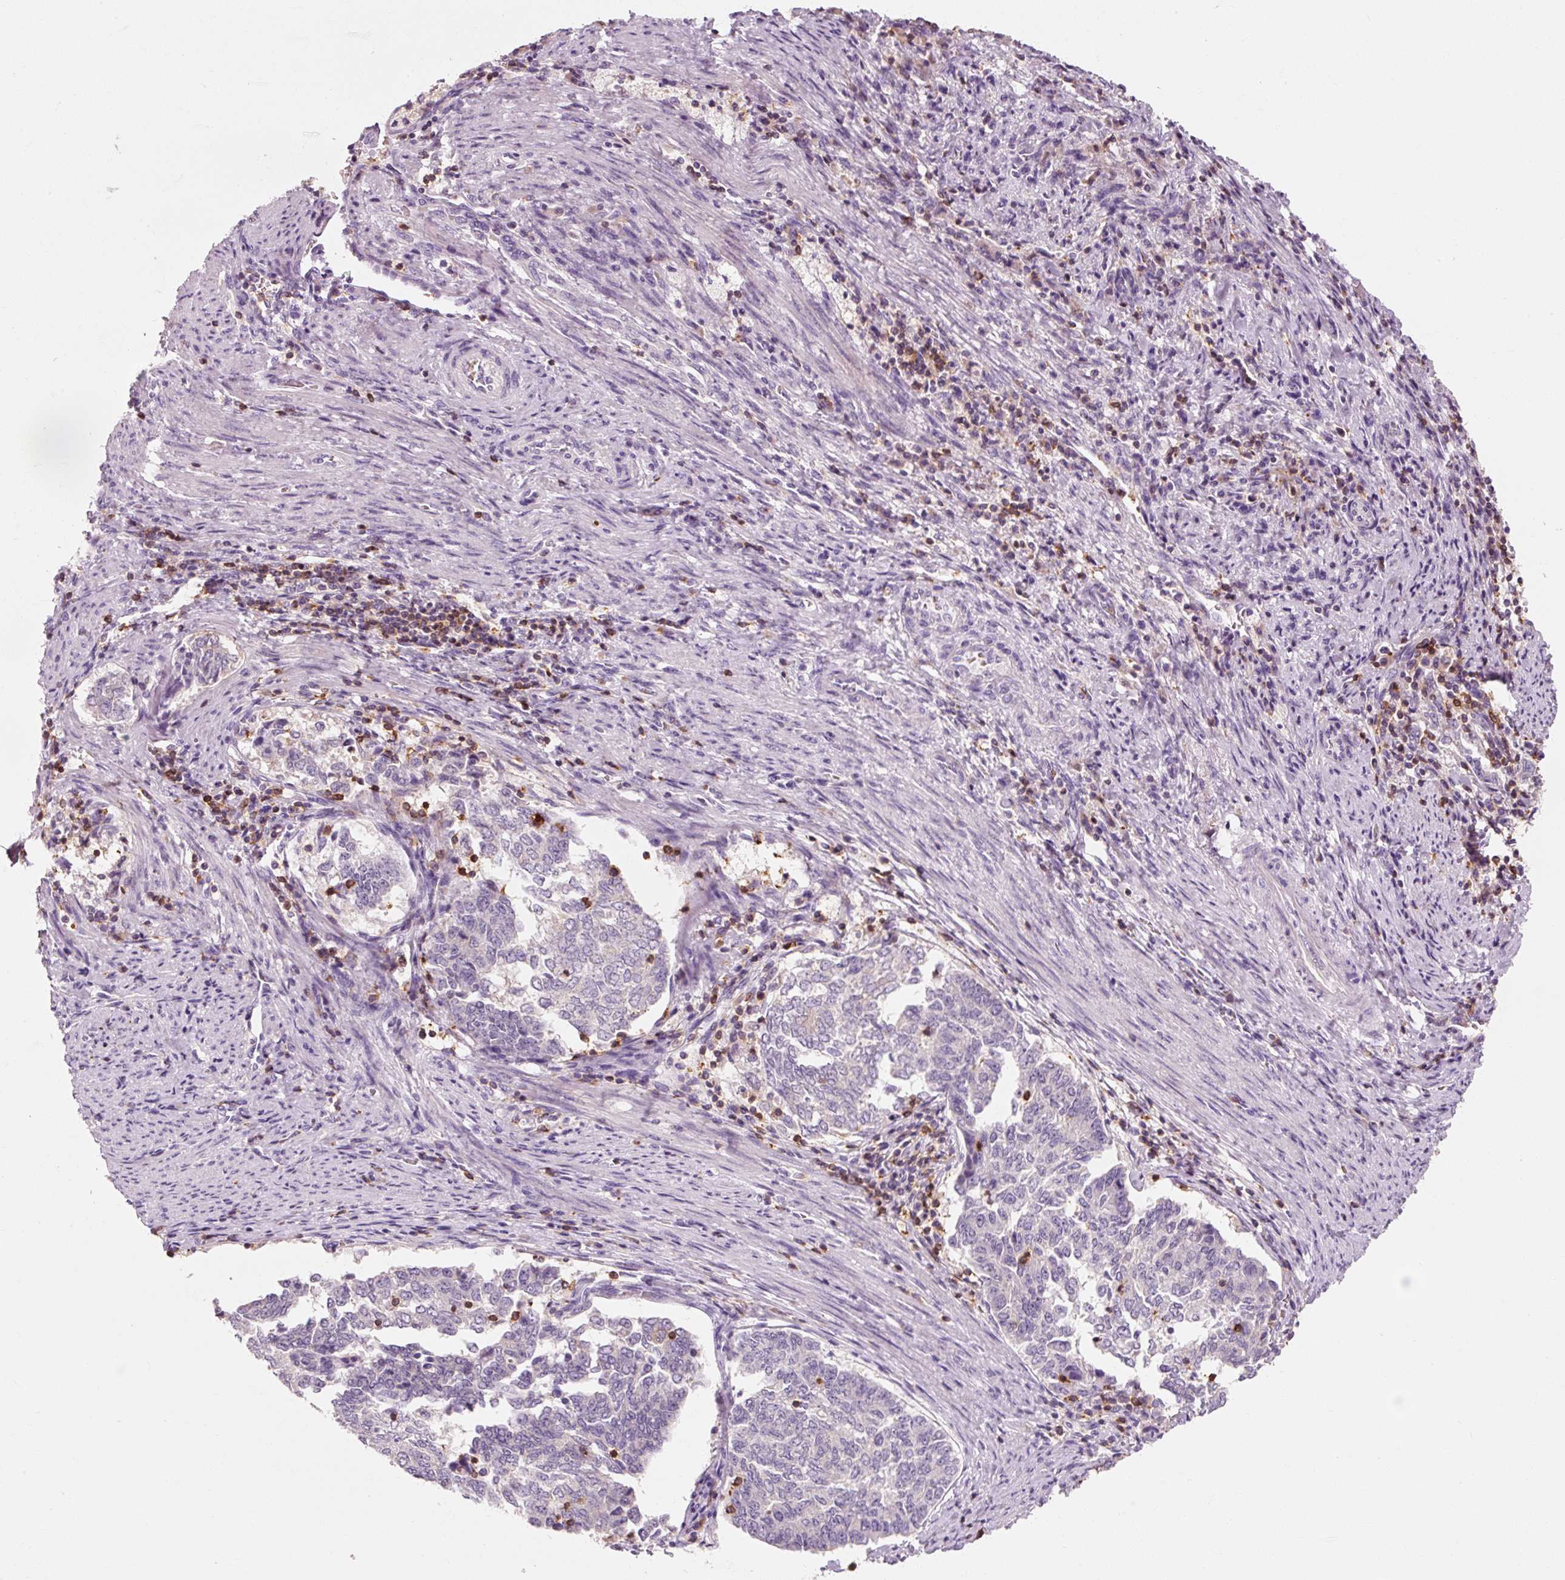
{"staining": {"intensity": "negative", "quantity": "none", "location": "none"}, "tissue": "endometrial cancer", "cell_type": "Tumor cells", "image_type": "cancer", "snomed": [{"axis": "morphology", "description": "Adenocarcinoma, NOS"}, {"axis": "topography", "description": "Endometrium"}], "caption": "IHC of endometrial cancer (adenocarcinoma) exhibits no expression in tumor cells.", "gene": "OR8K1", "patient": {"sex": "female", "age": 80}}